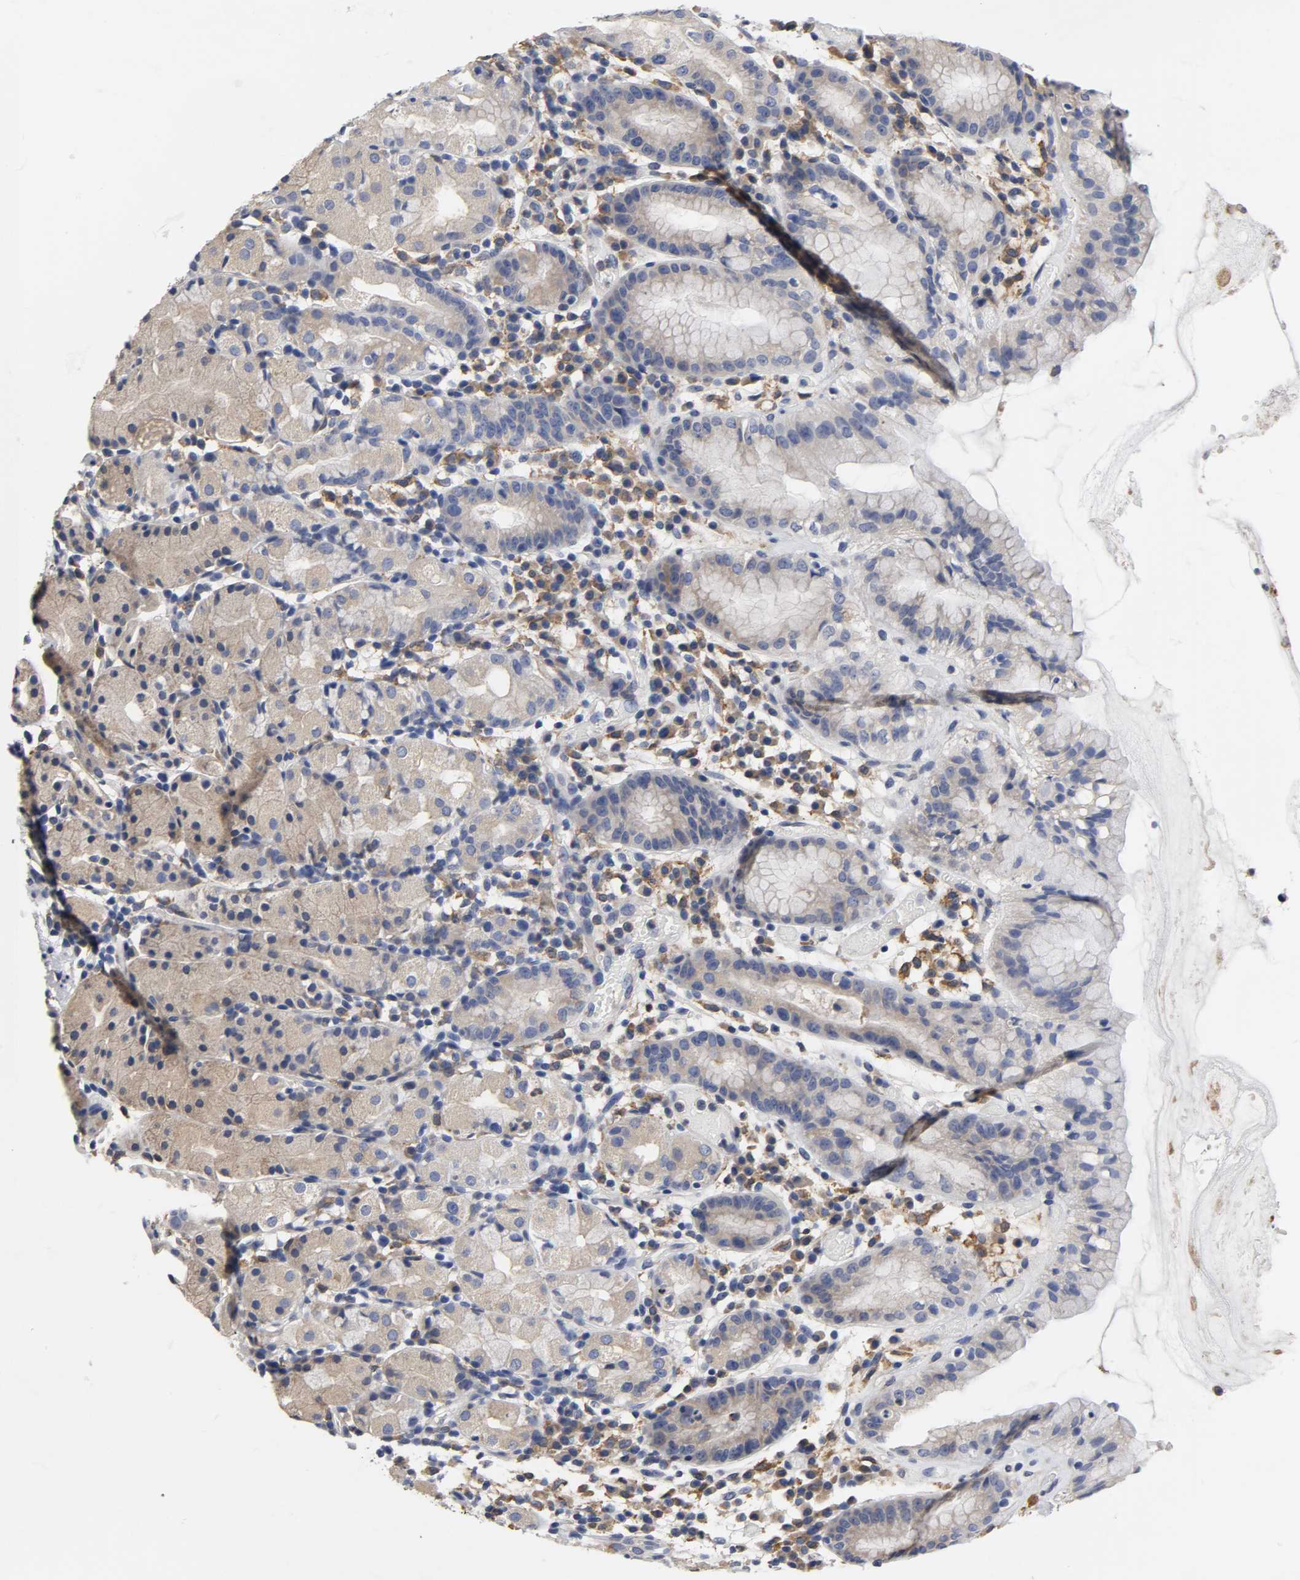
{"staining": {"intensity": "weak", "quantity": ">75%", "location": "cytoplasmic/membranous"}, "tissue": "stomach", "cell_type": "Glandular cells", "image_type": "normal", "snomed": [{"axis": "morphology", "description": "Normal tissue, NOS"}, {"axis": "topography", "description": "Stomach"}, {"axis": "topography", "description": "Stomach, lower"}], "caption": "Glandular cells display low levels of weak cytoplasmic/membranous staining in approximately >75% of cells in unremarkable human stomach.", "gene": "HCK", "patient": {"sex": "female", "age": 75}}